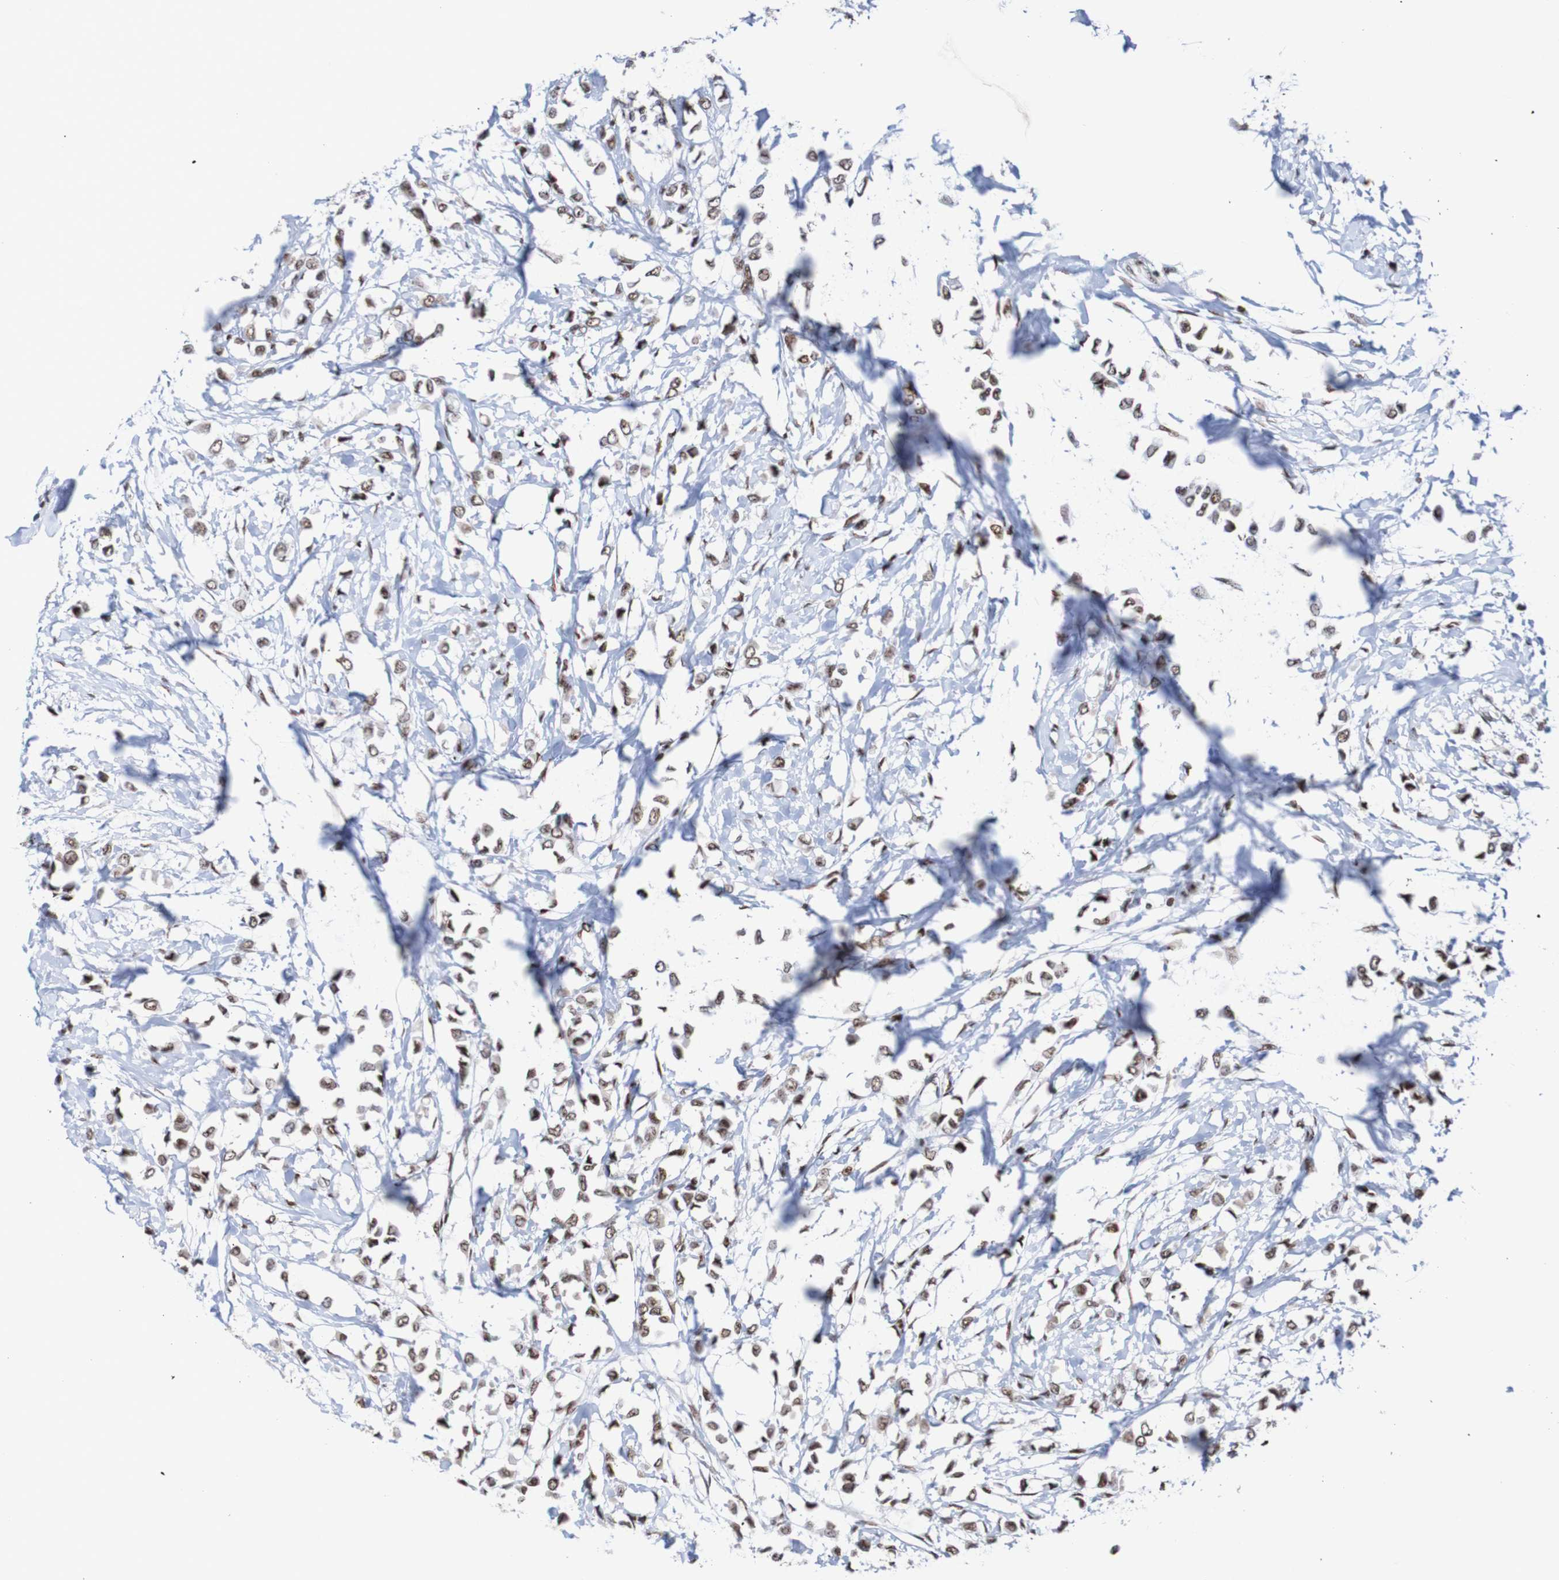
{"staining": {"intensity": "moderate", "quantity": ">75%", "location": "nuclear"}, "tissue": "breast cancer", "cell_type": "Tumor cells", "image_type": "cancer", "snomed": [{"axis": "morphology", "description": "Lobular carcinoma"}, {"axis": "topography", "description": "Breast"}], "caption": "Human breast cancer (lobular carcinoma) stained with a brown dye exhibits moderate nuclear positive expression in approximately >75% of tumor cells.", "gene": "CDC5L", "patient": {"sex": "female", "age": 51}}